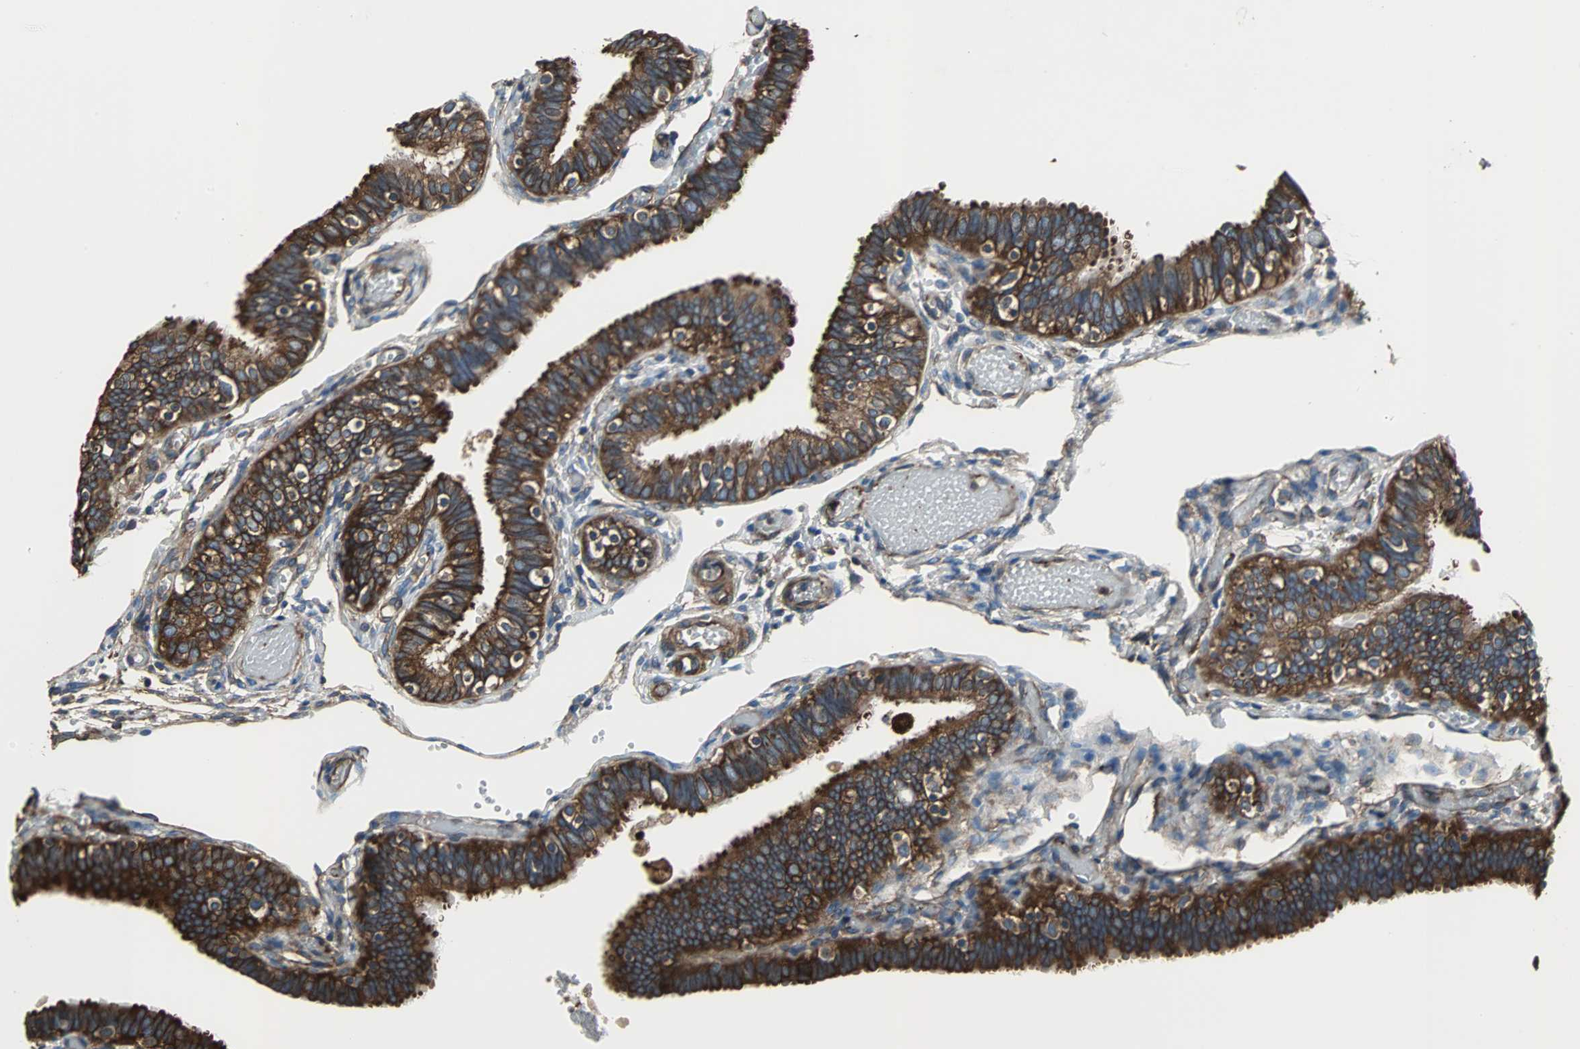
{"staining": {"intensity": "strong", "quantity": ">75%", "location": "cytoplasmic/membranous"}, "tissue": "fallopian tube", "cell_type": "Glandular cells", "image_type": "normal", "snomed": [{"axis": "morphology", "description": "Normal tissue, NOS"}, {"axis": "topography", "description": "Fallopian tube"}], "caption": "Protein positivity by IHC exhibits strong cytoplasmic/membranous positivity in about >75% of glandular cells in unremarkable fallopian tube. The protein is shown in brown color, while the nuclei are stained blue.", "gene": "ACTN1", "patient": {"sex": "female", "age": 46}}